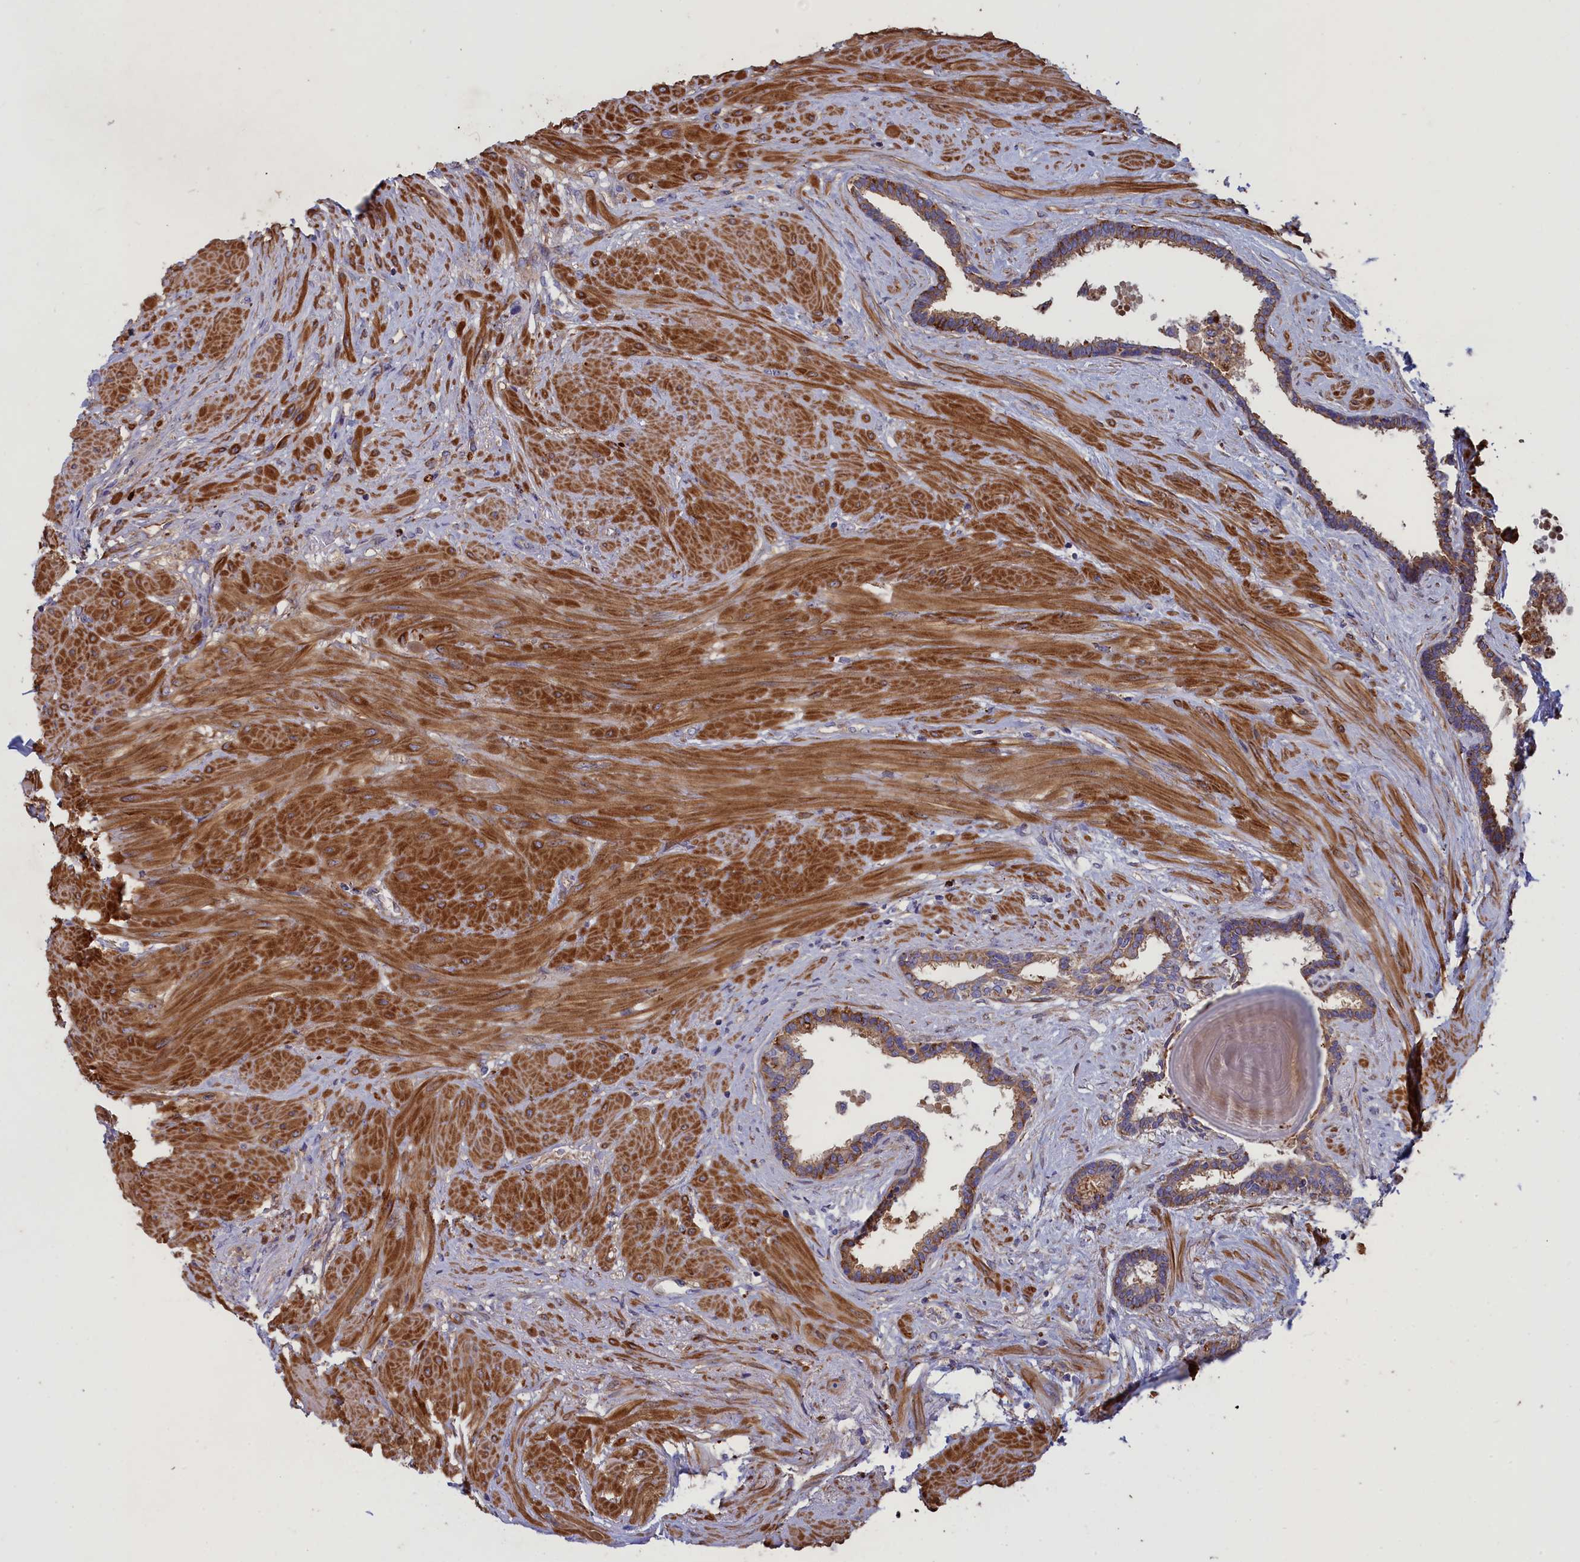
{"staining": {"intensity": "strong", "quantity": ">75%", "location": "cytoplasmic/membranous"}, "tissue": "prostate", "cell_type": "Glandular cells", "image_type": "normal", "snomed": [{"axis": "morphology", "description": "Normal tissue, NOS"}, {"axis": "topography", "description": "Prostate"}], "caption": "Immunohistochemical staining of unremarkable human prostate reveals >75% levels of strong cytoplasmic/membranous protein expression in about >75% of glandular cells. The staining is performed using DAB (3,3'-diaminobenzidine) brown chromogen to label protein expression. The nuclei are counter-stained blue using hematoxylin.", "gene": "SCAMP4", "patient": {"sex": "male", "age": 48}}